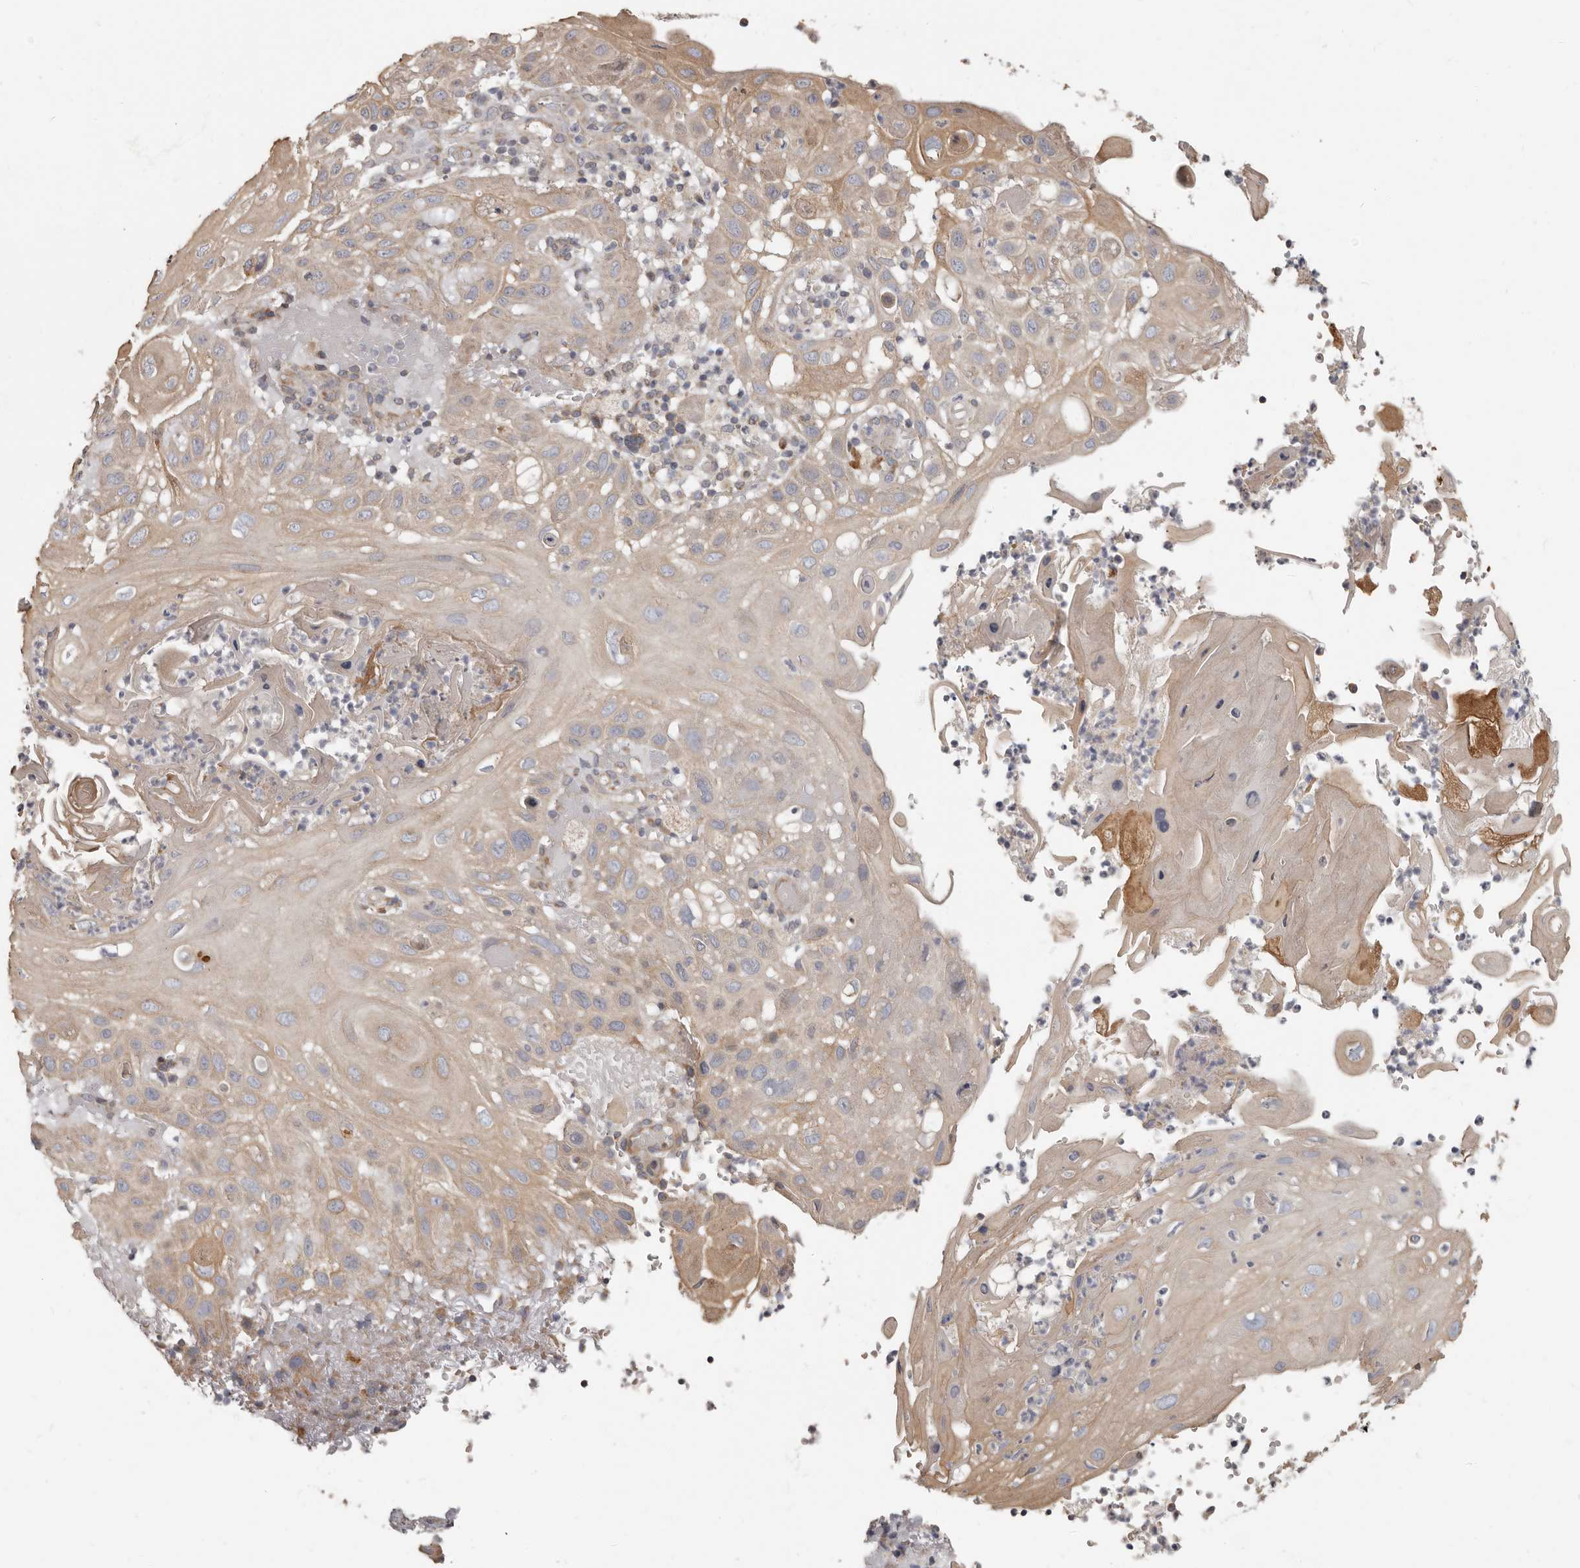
{"staining": {"intensity": "weak", "quantity": ">75%", "location": "cytoplasmic/membranous"}, "tissue": "skin cancer", "cell_type": "Tumor cells", "image_type": "cancer", "snomed": [{"axis": "morphology", "description": "Normal tissue, NOS"}, {"axis": "morphology", "description": "Squamous cell carcinoma, NOS"}, {"axis": "topography", "description": "Skin"}], "caption": "Immunohistochemistry (IHC) of human skin squamous cell carcinoma exhibits low levels of weak cytoplasmic/membranous expression in about >75% of tumor cells. (brown staining indicates protein expression, while blue staining denotes nuclei).", "gene": "UNK", "patient": {"sex": "female", "age": 96}}